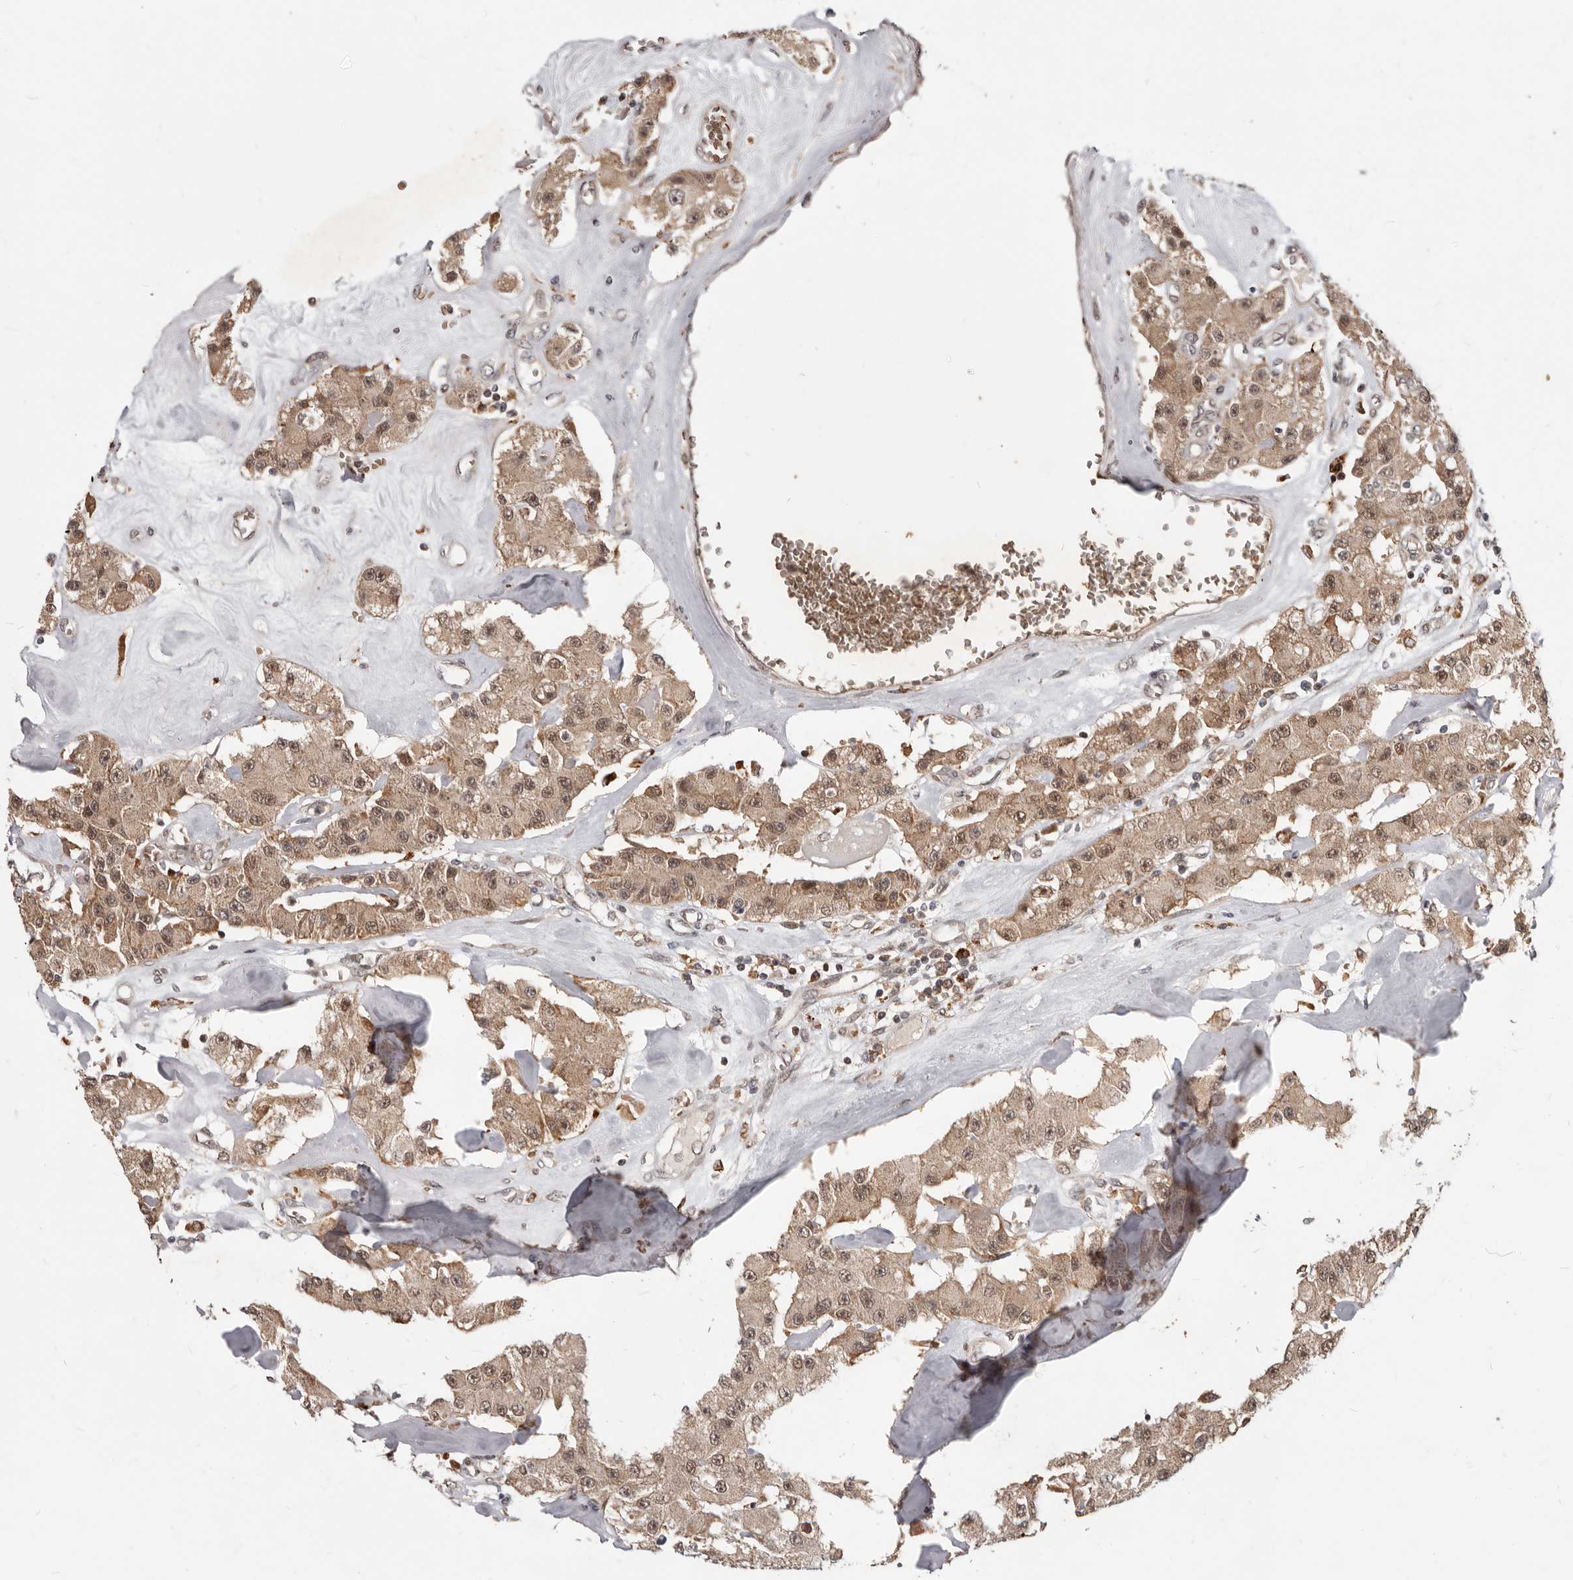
{"staining": {"intensity": "moderate", "quantity": ">75%", "location": "cytoplasmic/membranous,nuclear"}, "tissue": "carcinoid", "cell_type": "Tumor cells", "image_type": "cancer", "snomed": [{"axis": "morphology", "description": "Carcinoid, malignant, NOS"}, {"axis": "topography", "description": "Pancreas"}], "caption": "Protein staining reveals moderate cytoplasmic/membranous and nuclear staining in about >75% of tumor cells in malignant carcinoid.", "gene": "NCOA3", "patient": {"sex": "male", "age": 41}}